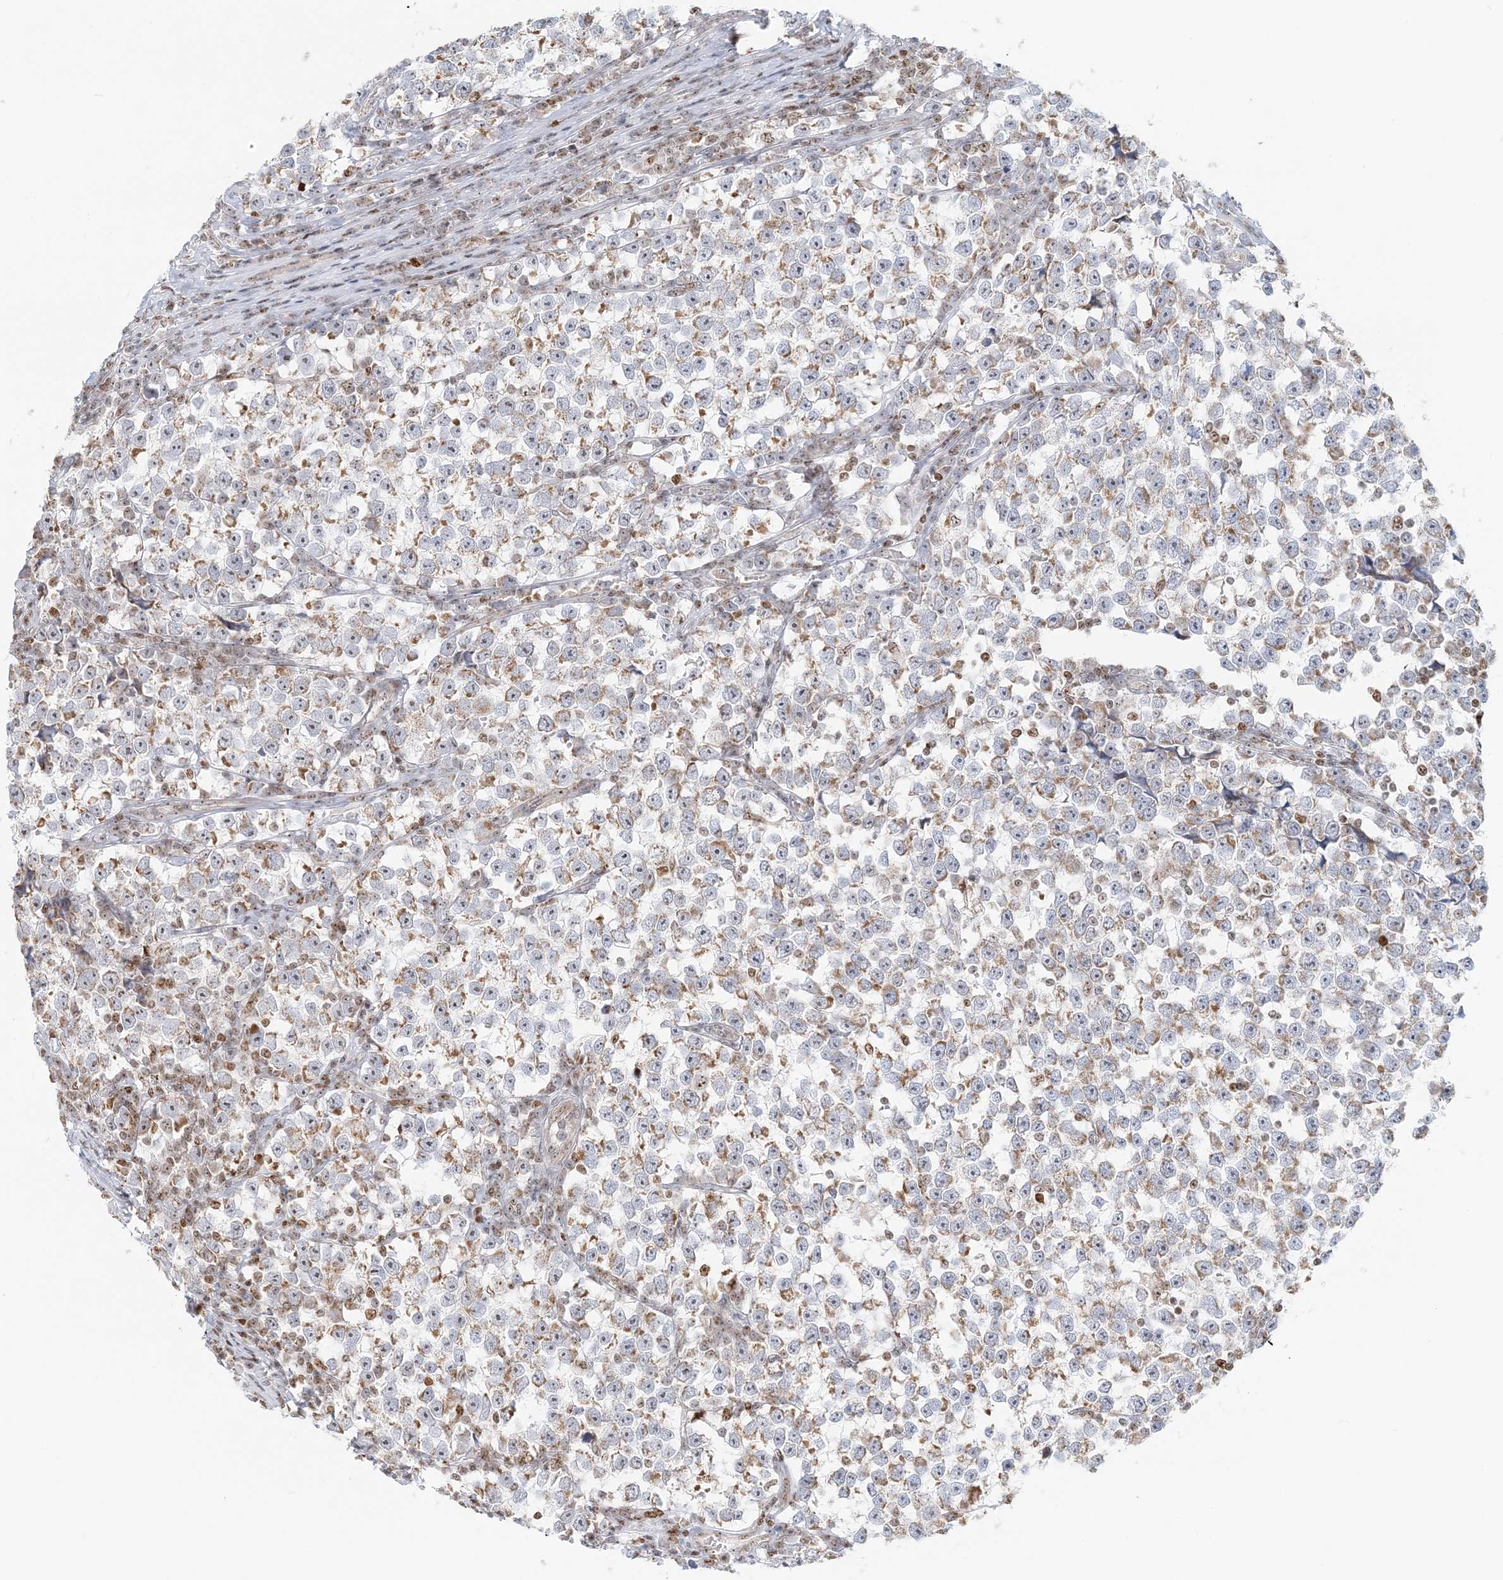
{"staining": {"intensity": "negative", "quantity": "none", "location": "none"}, "tissue": "testis cancer", "cell_type": "Tumor cells", "image_type": "cancer", "snomed": [{"axis": "morphology", "description": "Normal tissue, NOS"}, {"axis": "morphology", "description": "Seminoma, NOS"}, {"axis": "topography", "description": "Testis"}], "caption": "The immunohistochemistry histopathology image has no significant staining in tumor cells of testis cancer (seminoma) tissue.", "gene": "UBE2F", "patient": {"sex": "male", "age": 43}}